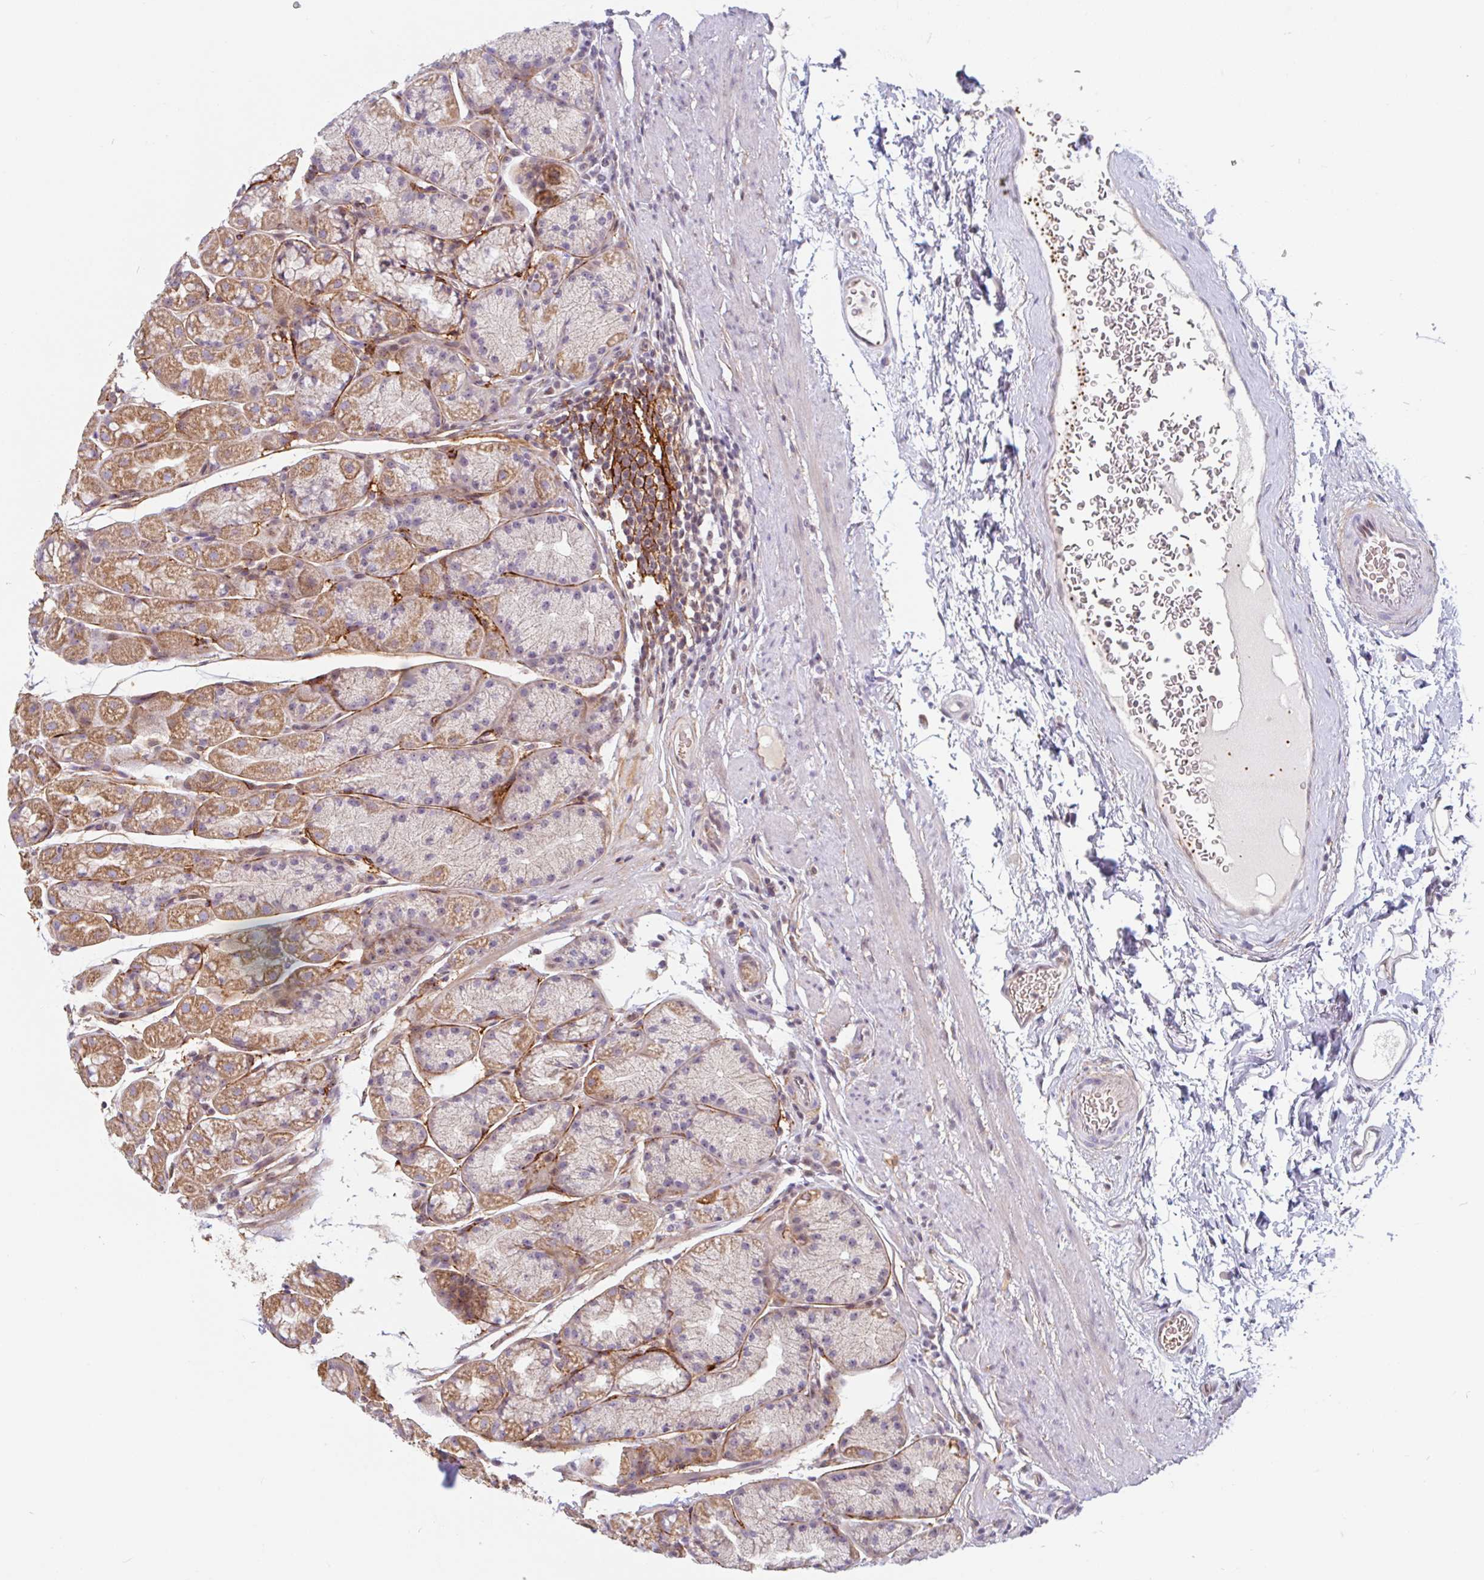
{"staining": {"intensity": "moderate", "quantity": "25%-75%", "location": "cytoplasmic/membranous"}, "tissue": "stomach", "cell_type": "Glandular cells", "image_type": "normal", "snomed": [{"axis": "morphology", "description": "Normal tissue, NOS"}, {"axis": "topography", "description": "Stomach, lower"}], "caption": "A high-resolution photomicrograph shows immunohistochemistry staining of normal stomach, which exhibits moderate cytoplasmic/membranous expression in about 25%-75% of glandular cells. (DAB IHC, brown staining for protein, blue staining for nuclei).", "gene": "TMEM119", "patient": {"sex": "male", "age": 67}}